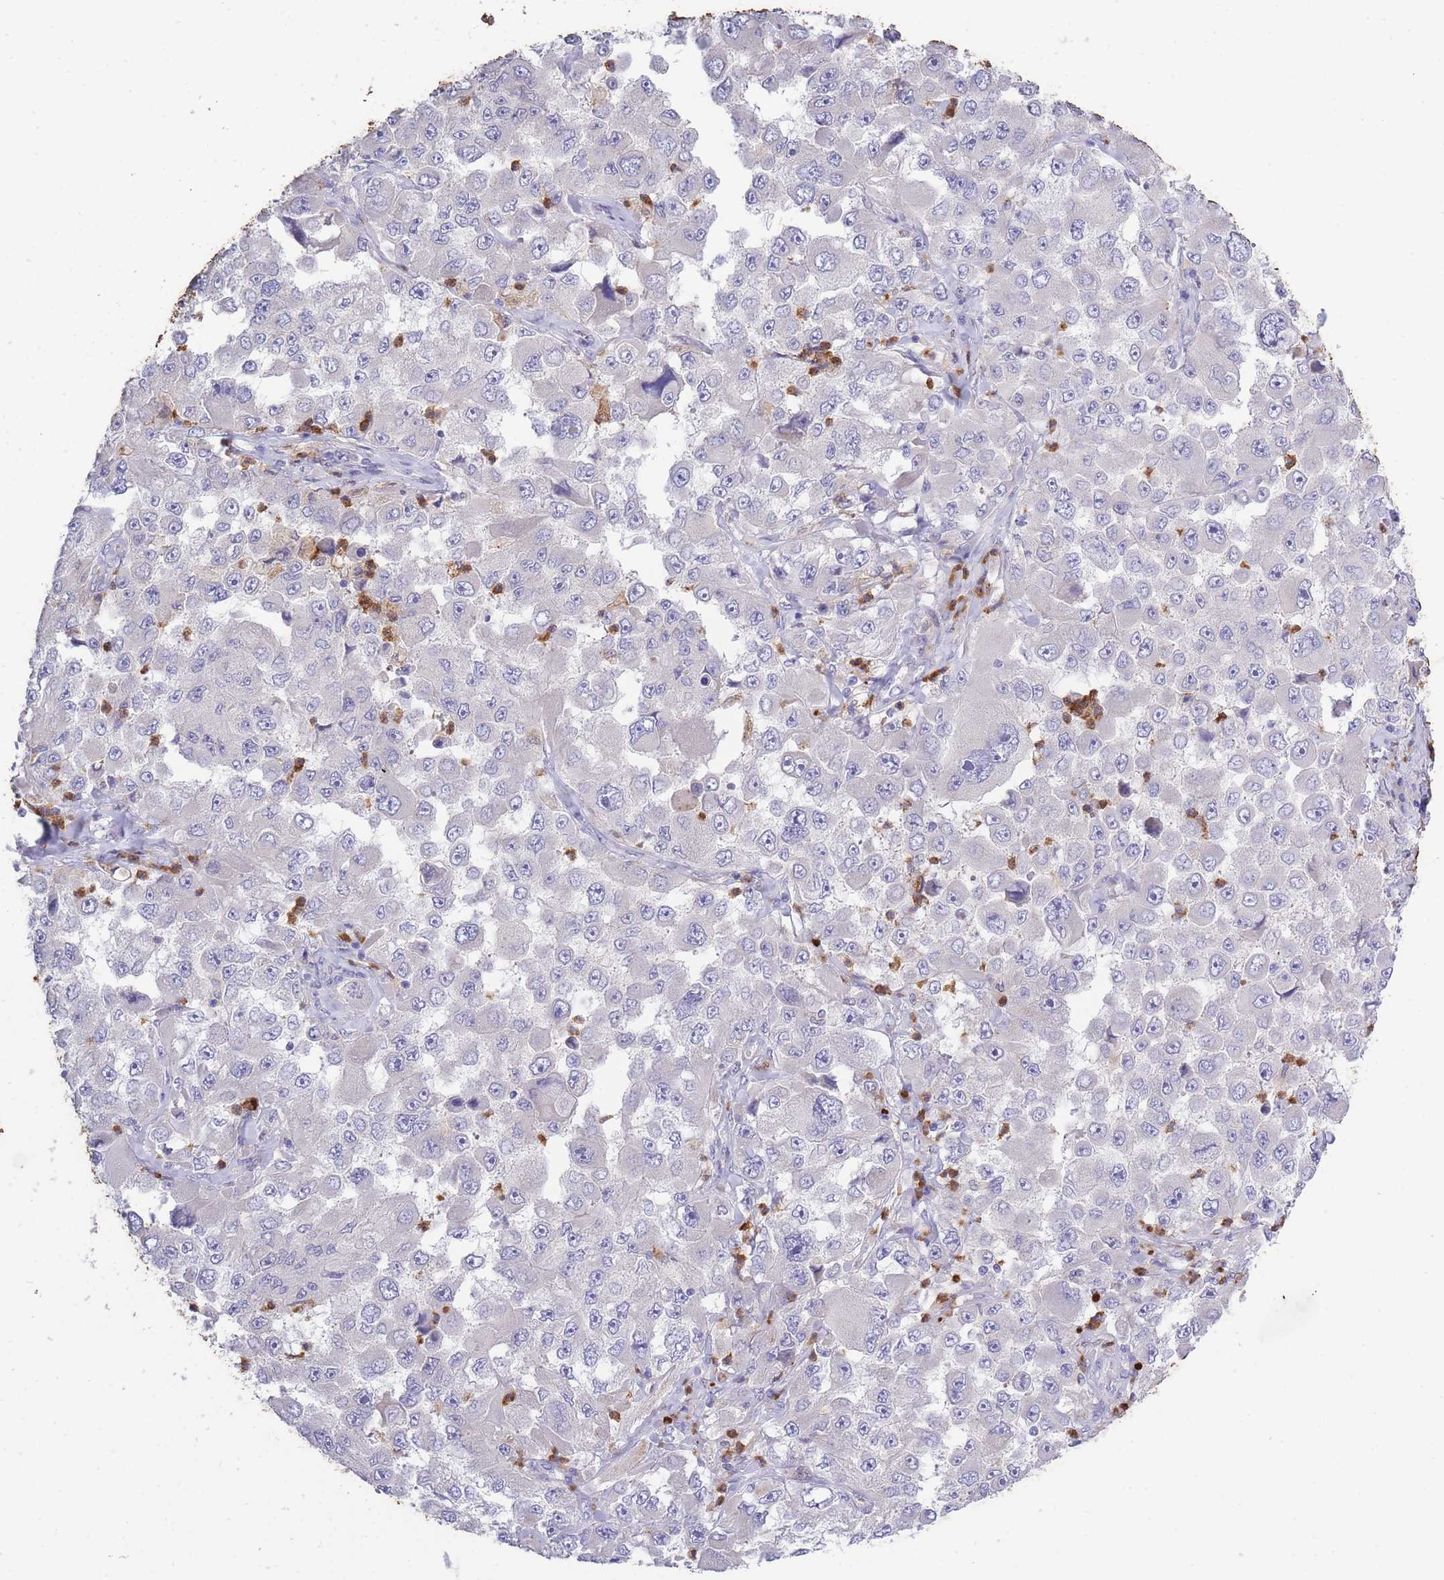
{"staining": {"intensity": "negative", "quantity": "none", "location": "none"}, "tissue": "melanoma", "cell_type": "Tumor cells", "image_type": "cancer", "snomed": [{"axis": "morphology", "description": "Malignant melanoma, Metastatic site"}, {"axis": "topography", "description": "Lymph node"}], "caption": "DAB (3,3'-diaminobenzidine) immunohistochemical staining of malignant melanoma (metastatic site) reveals no significant positivity in tumor cells. (IHC, brightfield microscopy, high magnification).", "gene": "CENPM", "patient": {"sex": "male", "age": 62}}